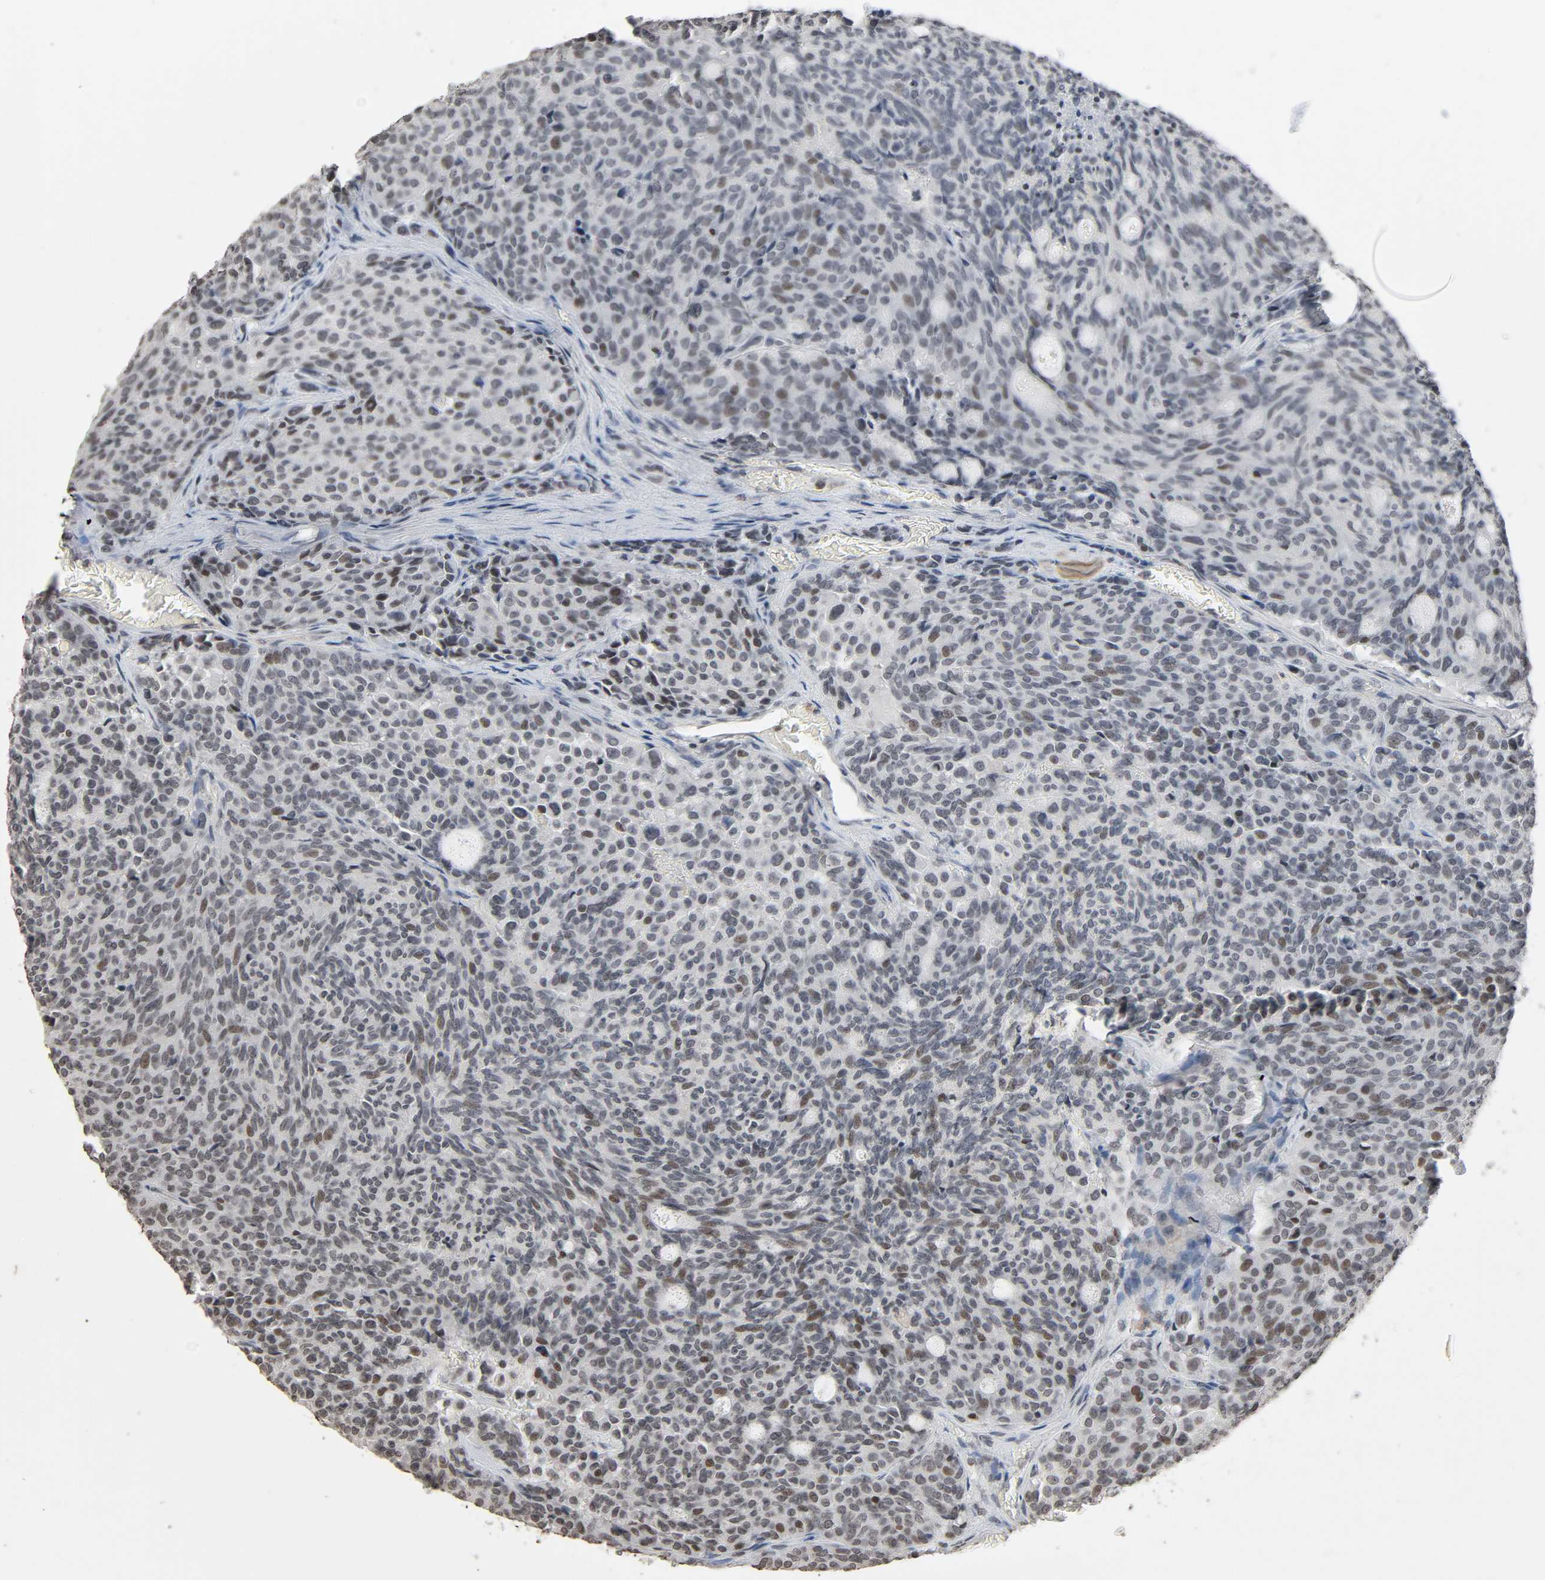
{"staining": {"intensity": "weak", "quantity": "<25%", "location": "nuclear"}, "tissue": "carcinoid", "cell_type": "Tumor cells", "image_type": "cancer", "snomed": [{"axis": "morphology", "description": "Carcinoid, malignant, NOS"}, {"axis": "topography", "description": "Pancreas"}], "caption": "A high-resolution micrograph shows immunohistochemistry staining of carcinoid (malignant), which exhibits no significant staining in tumor cells.", "gene": "STK4", "patient": {"sex": "female", "age": 54}}